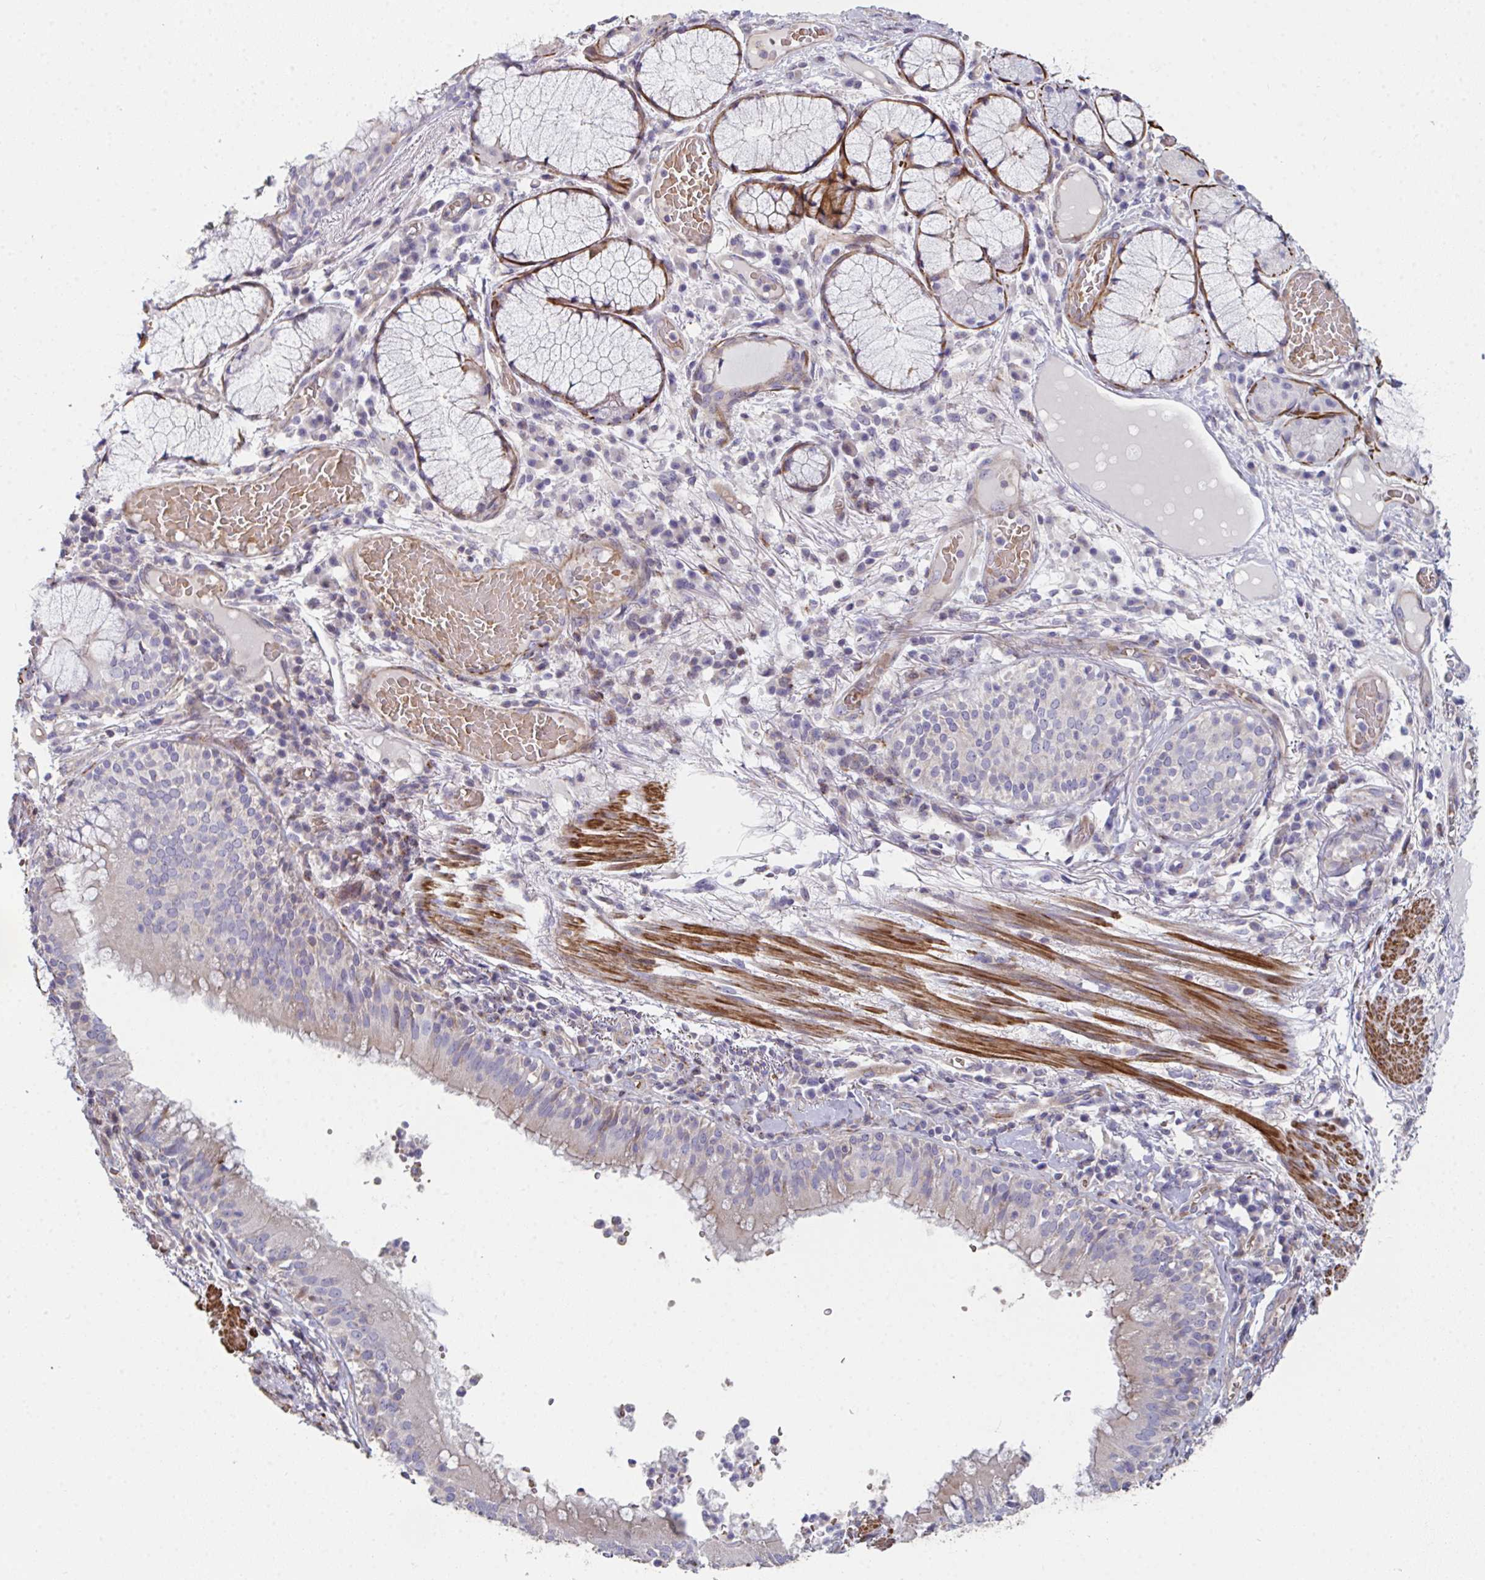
{"staining": {"intensity": "moderate", "quantity": "25%-75%", "location": "cytoplasmic/membranous"}, "tissue": "bronchus", "cell_type": "Respiratory epithelial cells", "image_type": "normal", "snomed": [{"axis": "morphology", "description": "Normal tissue, NOS"}, {"axis": "topography", "description": "Cartilage tissue"}, {"axis": "topography", "description": "Bronchus"}], "caption": "IHC photomicrograph of benign human bronchus stained for a protein (brown), which reveals medium levels of moderate cytoplasmic/membranous staining in approximately 25%-75% of respiratory epithelial cells.", "gene": "FZD2", "patient": {"sex": "male", "age": 56}}